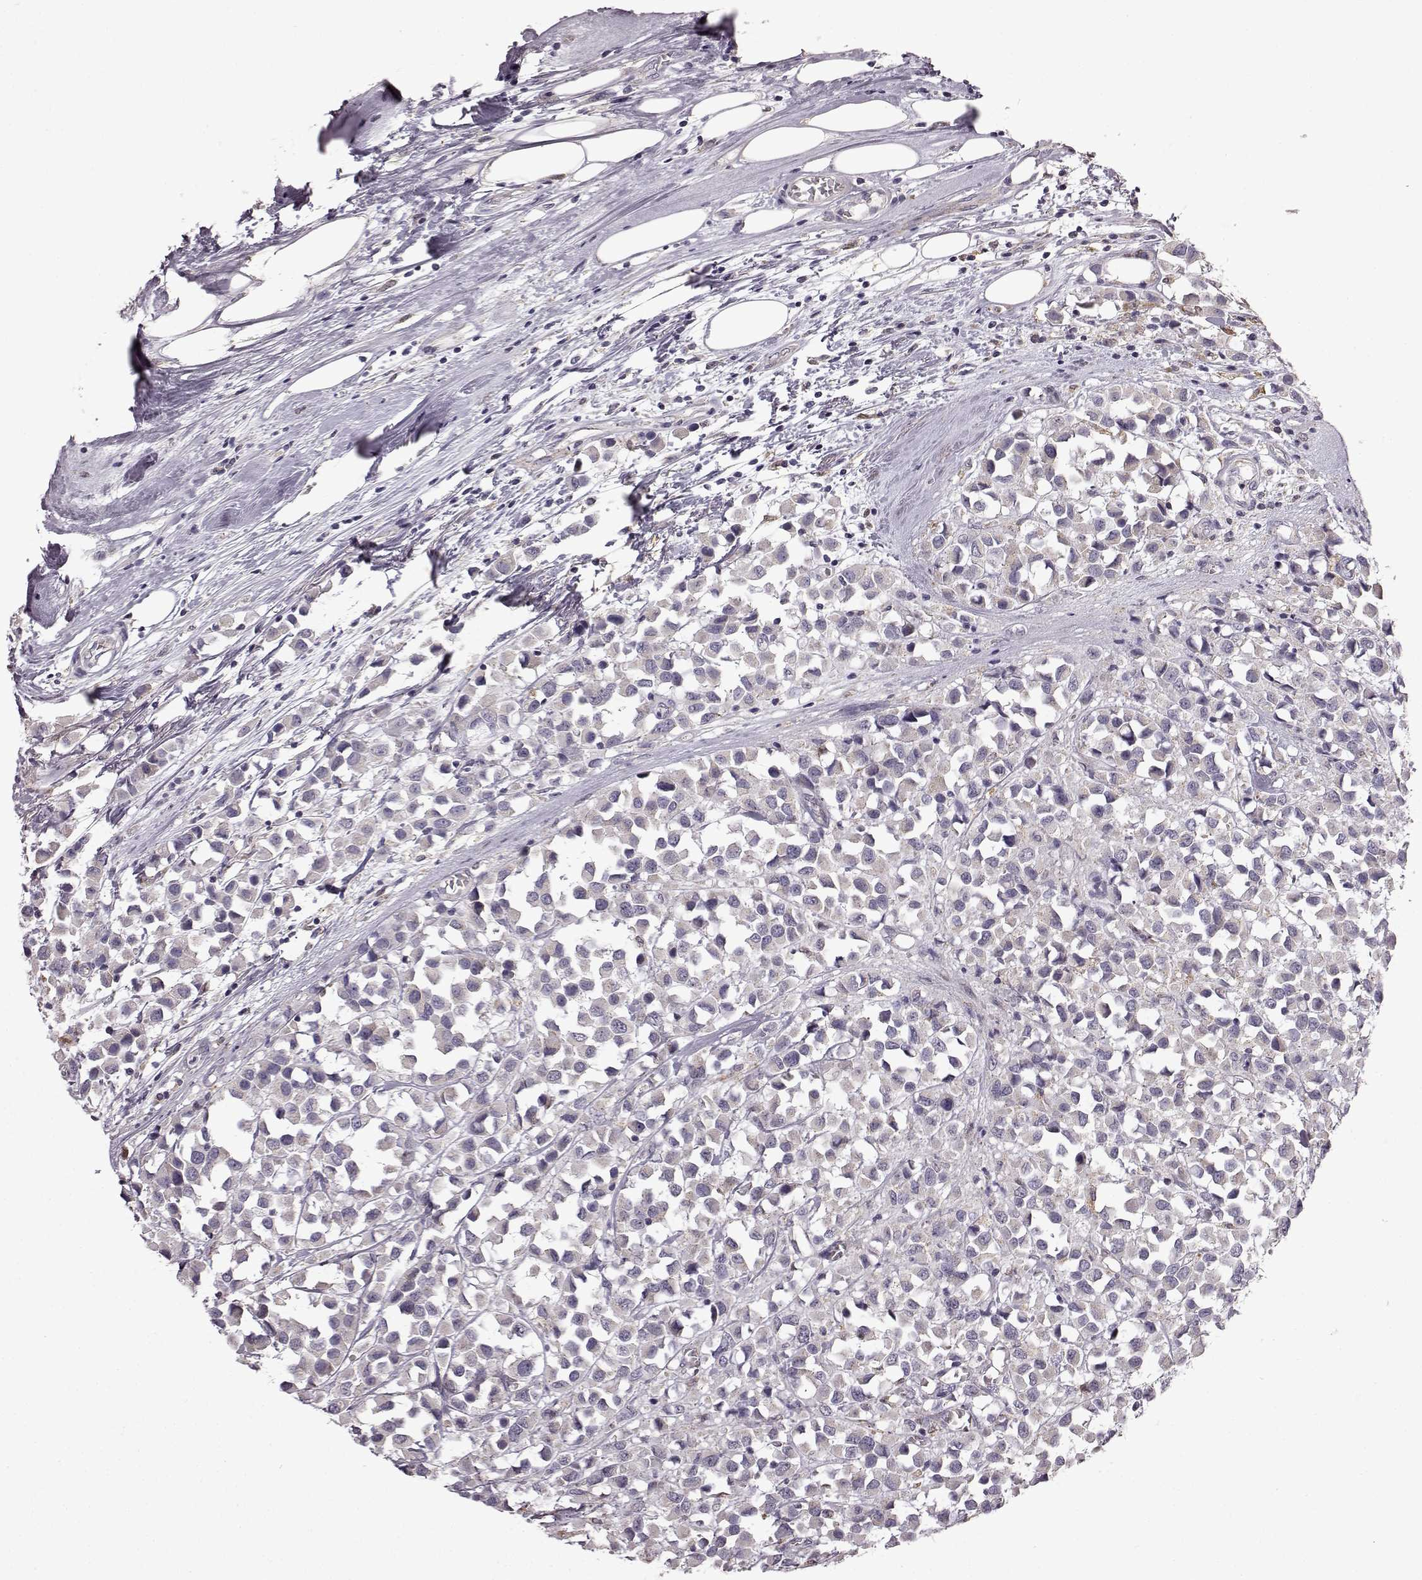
{"staining": {"intensity": "negative", "quantity": "none", "location": "none"}, "tissue": "breast cancer", "cell_type": "Tumor cells", "image_type": "cancer", "snomed": [{"axis": "morphology", "description": "Duct carcinoma"}, {"axis": "topography", "description": "Breast"}], "caption": "This histopathology image is of breast intraductal carcinoma stained with immunohistochemistry (IHC) to label a protein in brown with the nuclei are counter-stained blue. There is no staining in tumor cells.", "gene": "B3GNT6", "patient": {"sex": "female", "age": 61}}